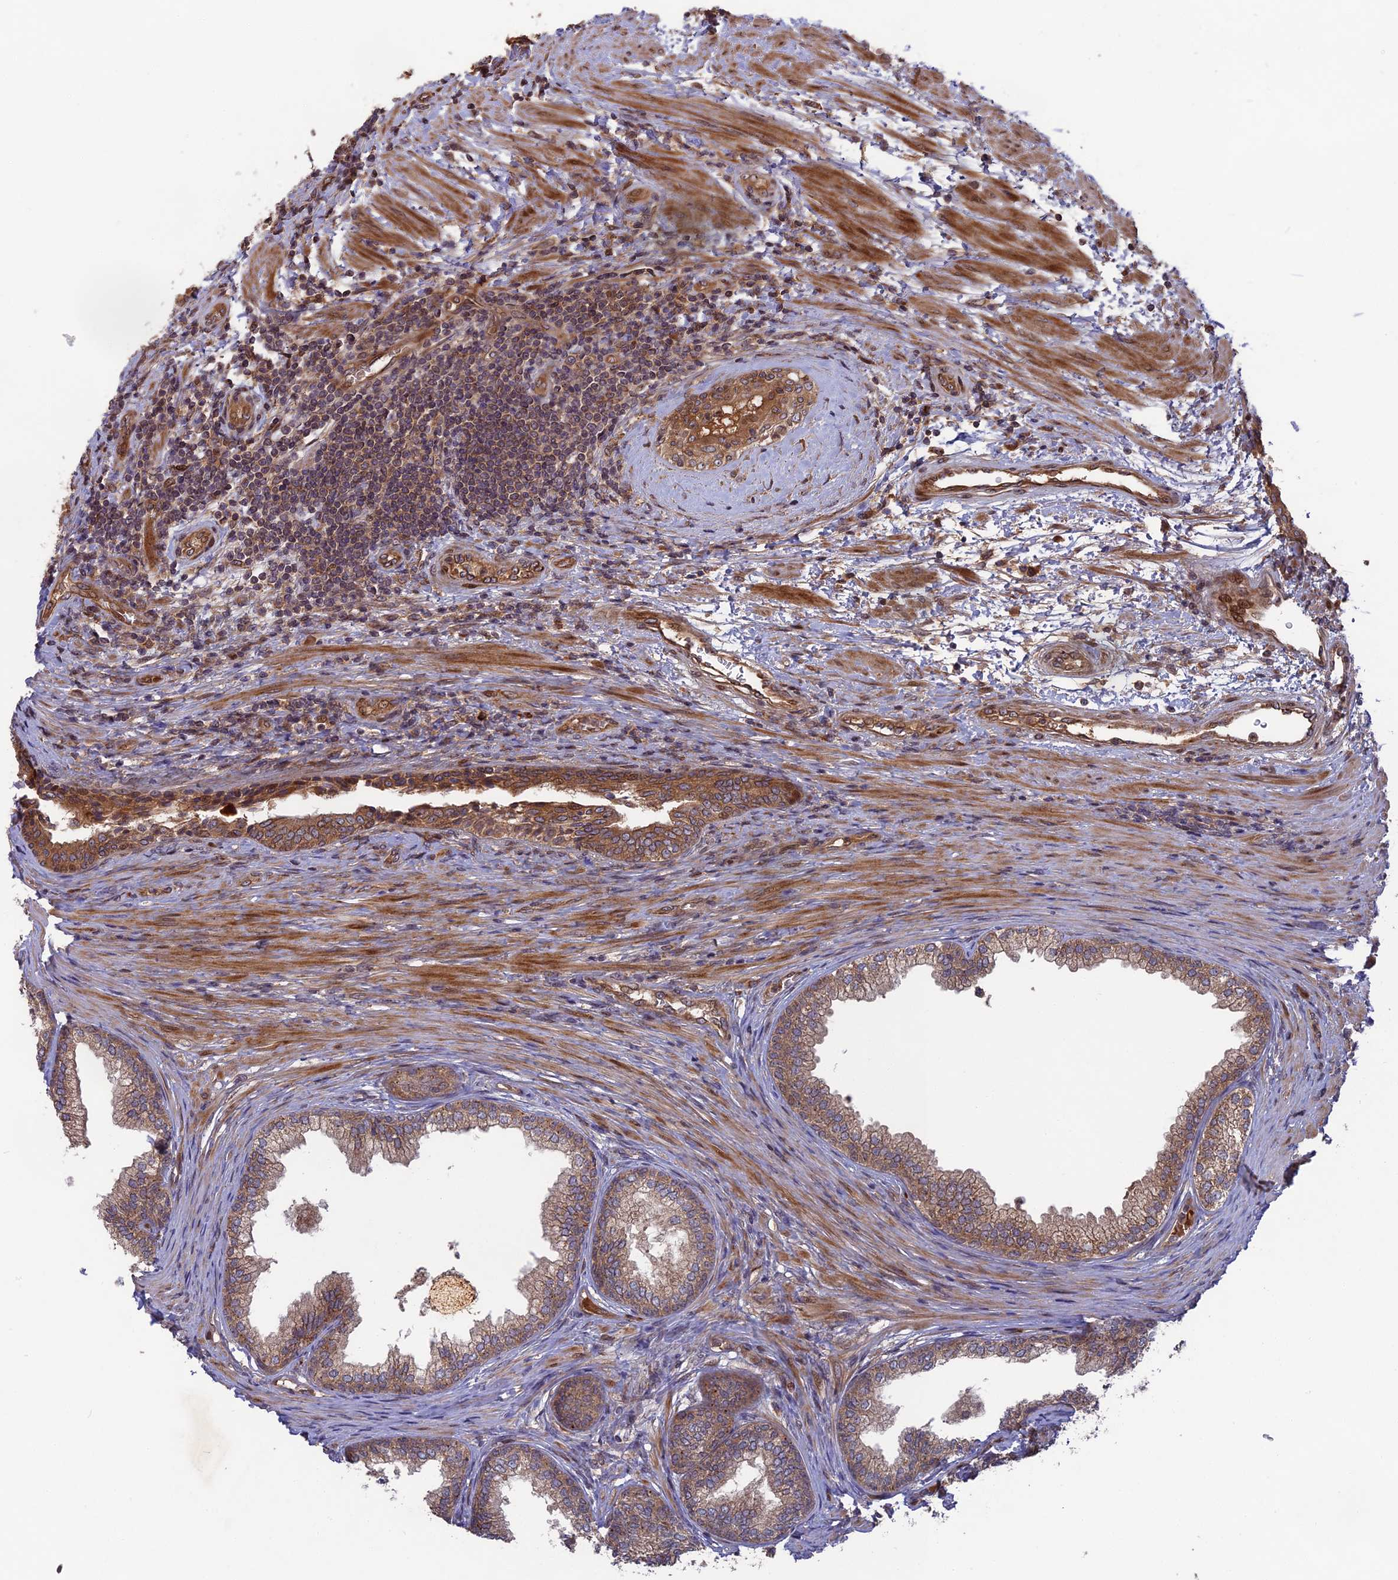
{"staining": {"intensity": "moderate", "quantity": ">75%", "location": "cytoplasmic/membranous"}, "tissue": "prostate", "cell_type": "Glandular cells", "image_type": "normal", "snomed": [{"axis": "morphology", "description": "Normal tissue, NOS"}, {"axis": "topography", "description": "Prostate"}], "caption": "The immunohistochemical stain shows moderate cytoplasmic/membranous expression in glandular cells of unremarkable prostate.", "gene": "TMUB2", "patient": {"sex": "male", "age": 76}}